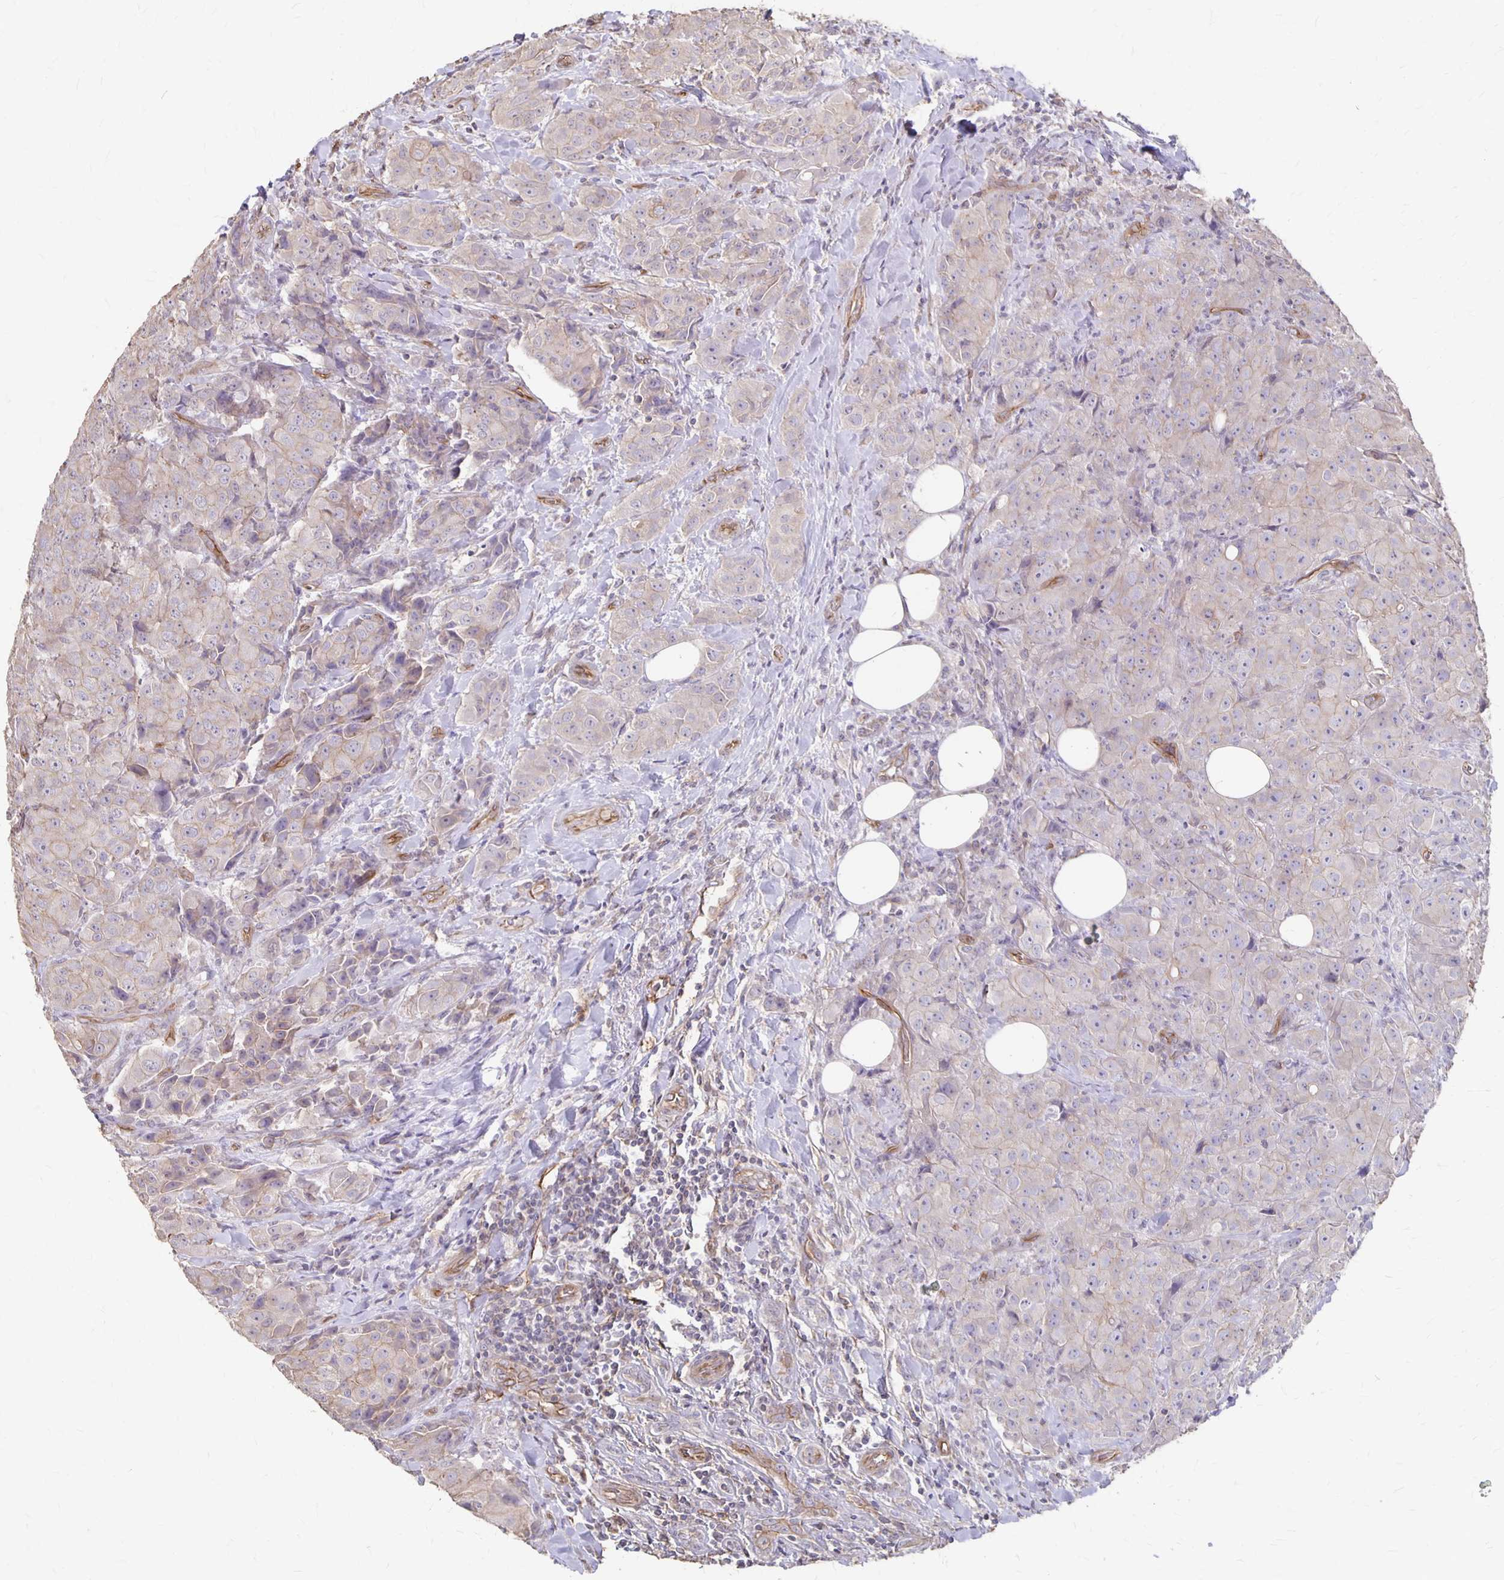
{"staining": {"intensity": "negative", "quantity": "none", "location": "none"}, "tissue": "breast cancer", "cell_type": "Tumor cells", "image_type": "cancer", "snomed": [{"axis": "morphology", "description": "Normal tissue, NOS"}, {"axis": "morphology", "description": "Duct carcinoma"}, {"axis": "topography", "description": "Breast"}], "caption": "Breast infiltrating ductal carcinoma was stained to show a protein in brown. There is no significant positivity in tumor cells.", "gene": "PPP1R3E", "patient": {"sex": "female", "age": 43}}